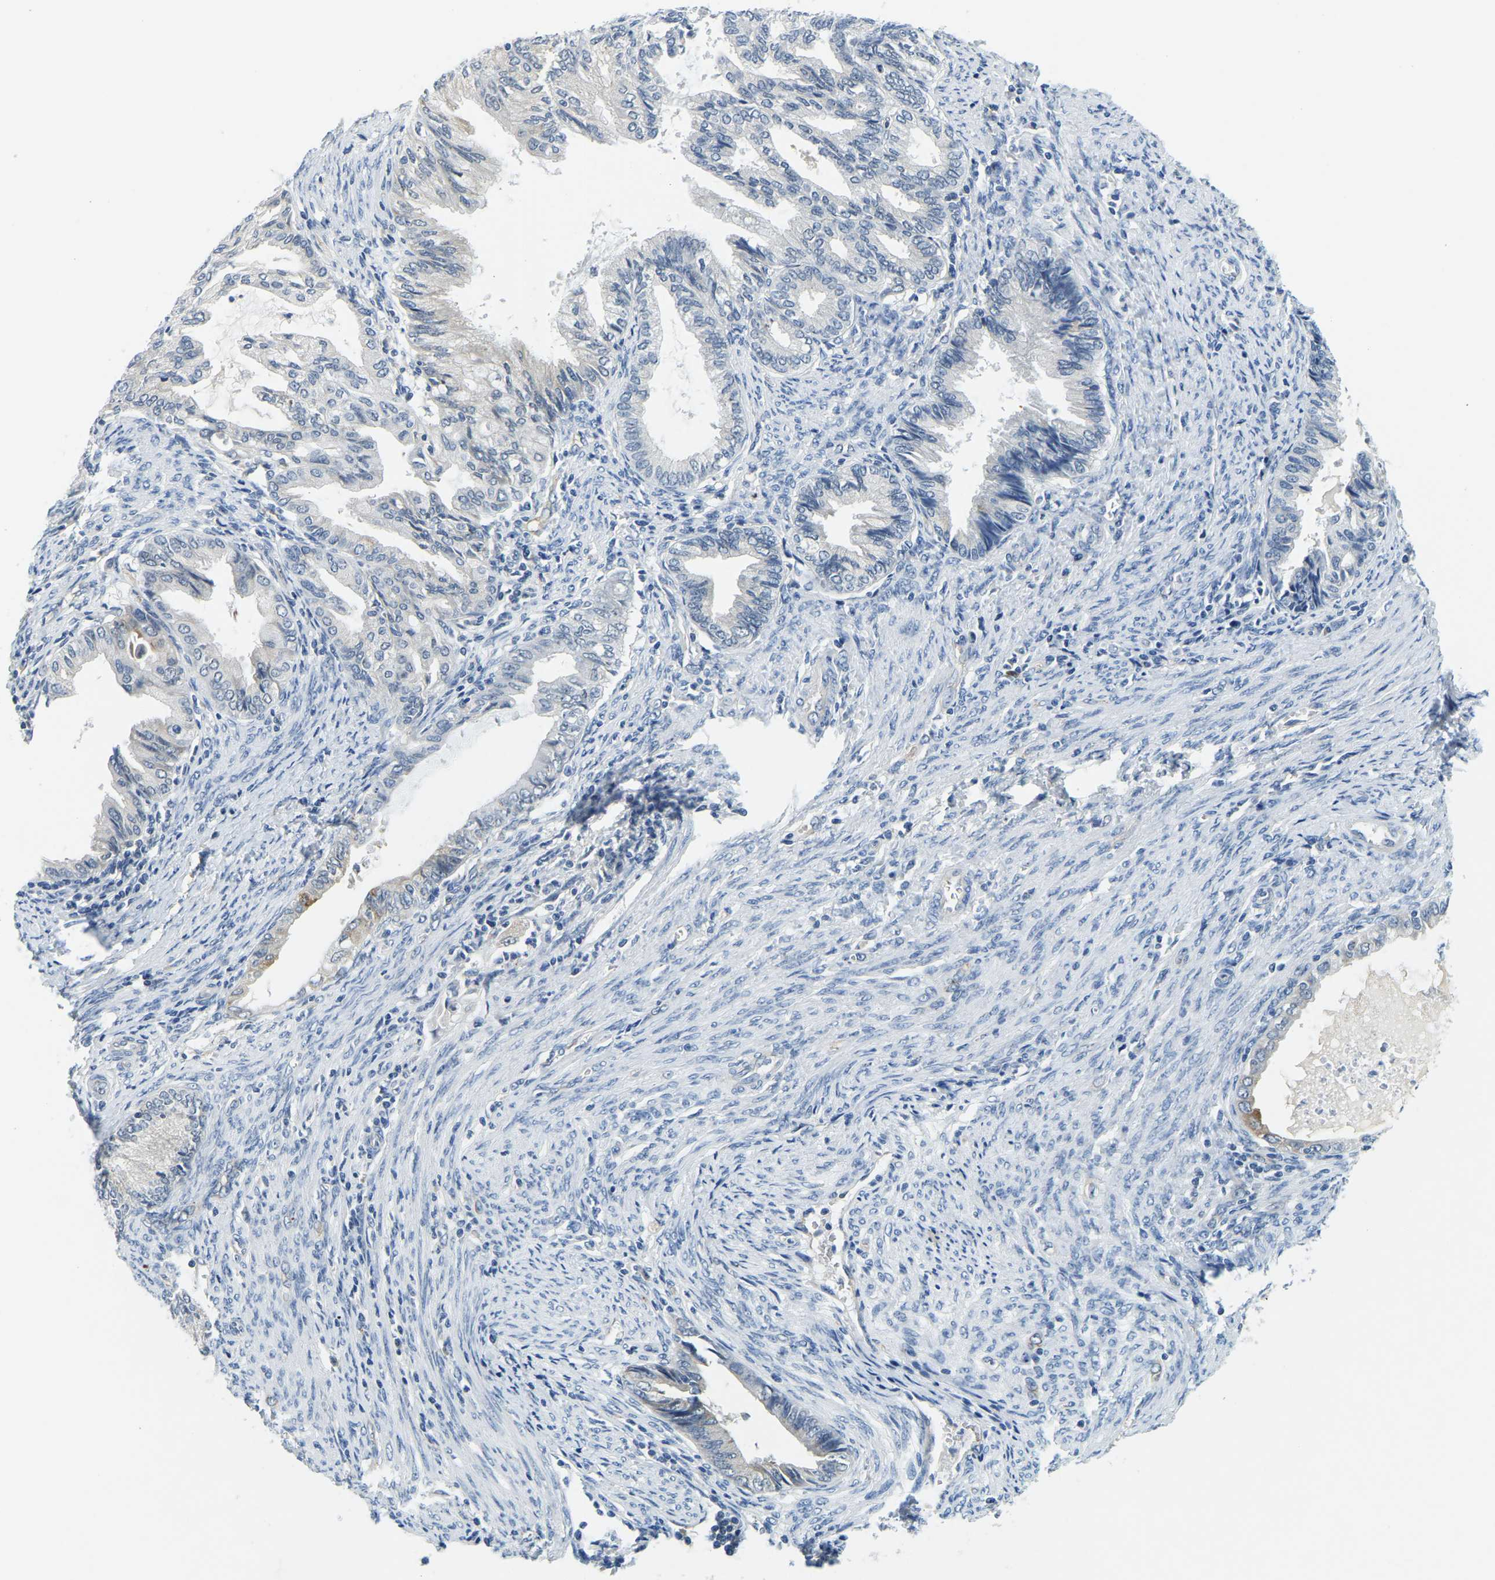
{"staining": {"intensity": "negative", "quantity": "none", "location": "none"}, "tissue": "endometrial cancer", "cell_type": "Tumor cells", "image_type": "cancer", "snomed": [{"axis": "morphology", "description": "Adenocarcinoma, NOS"}, {"axis": "topography", "description": "Endometrium"}], "caption": "Protein analysis of adenocarcinoma (endometrial) reveals no significant positivity in tumor cells.", "gene": "RRP1", "patient": {"sex": "female", "age": 86}}